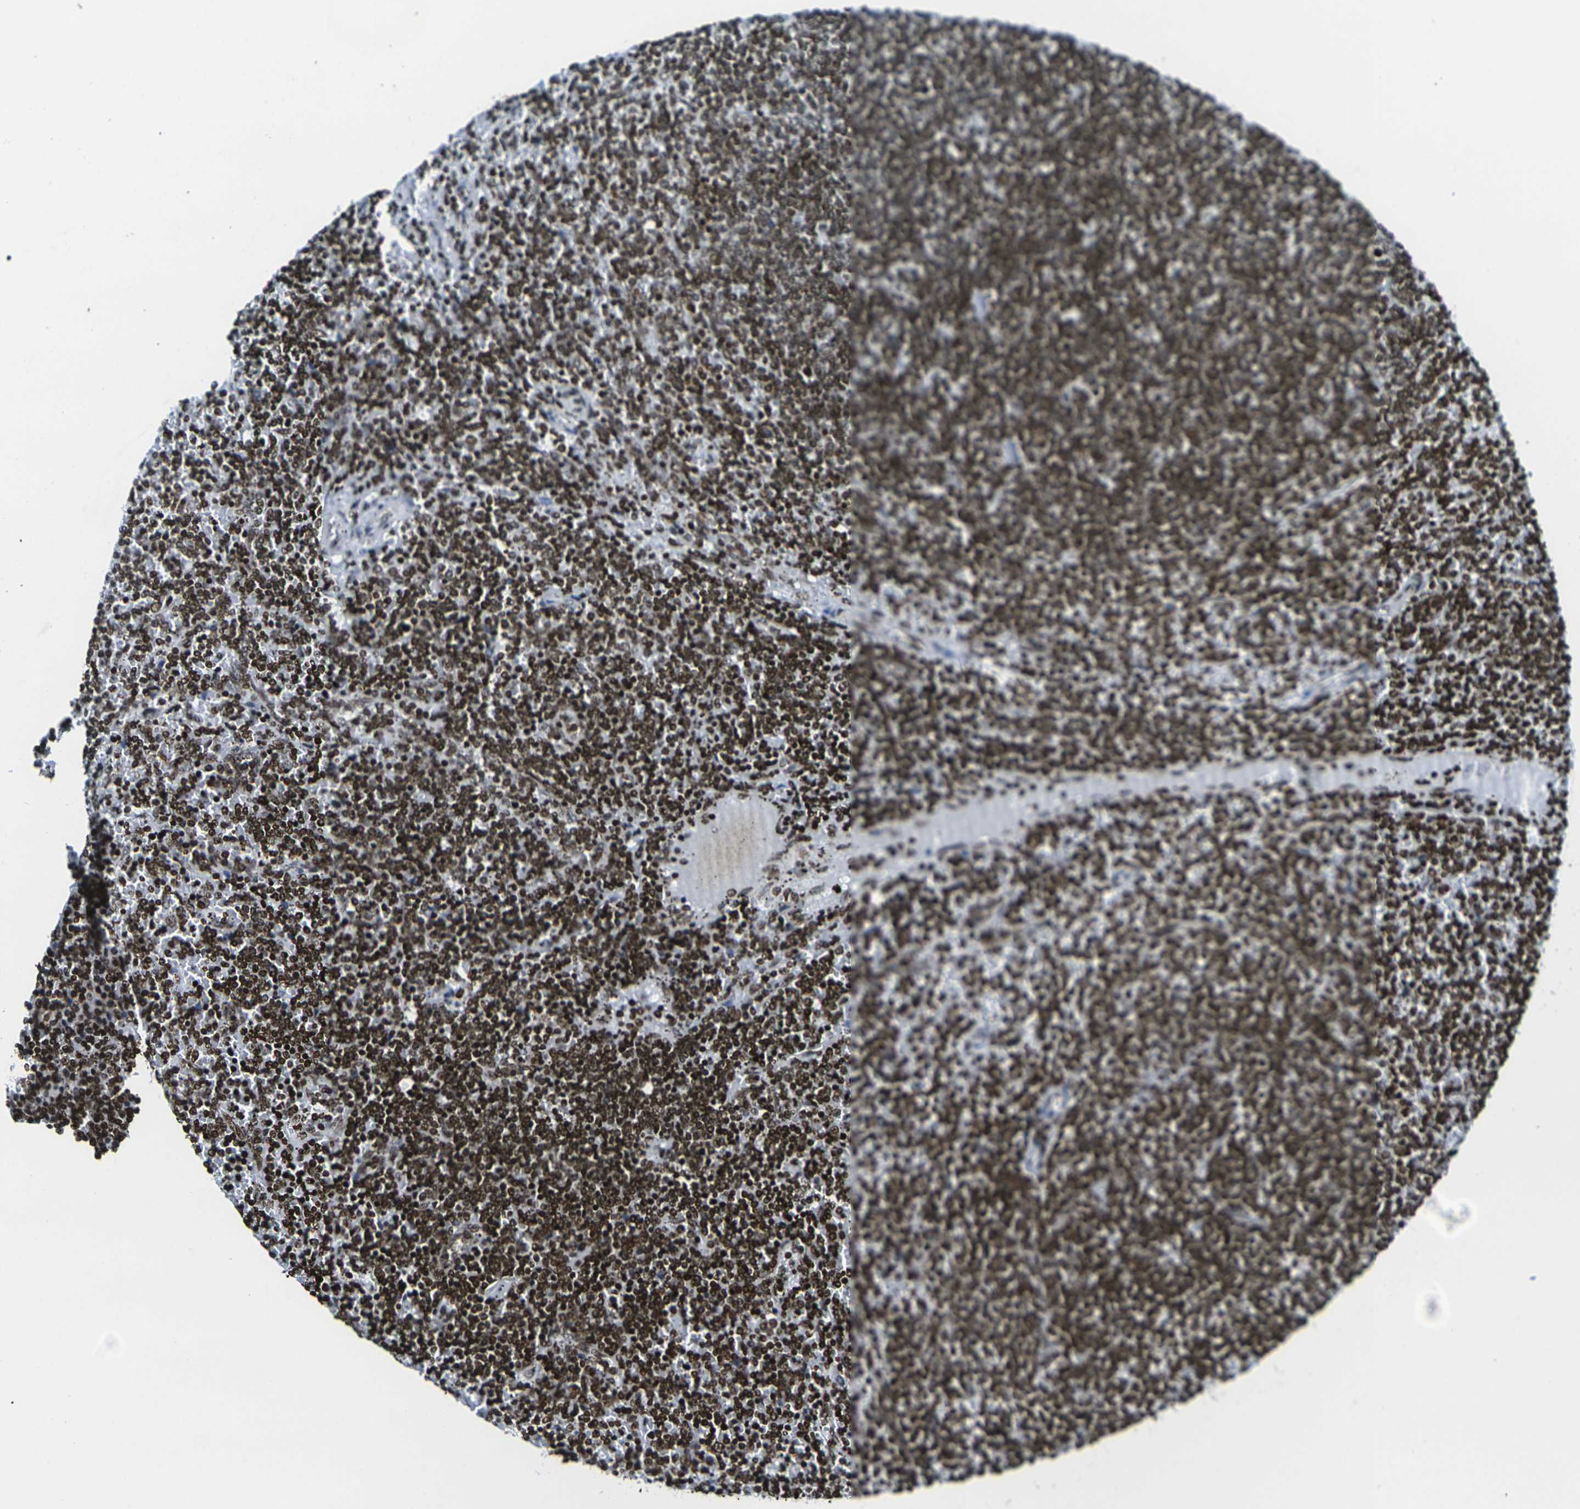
{"staining": {"intensity": "strong", "quantity": ">75%", "location": "nuclear"}, "tissue": "lymphoma", "cell_type": "Tumor cells", "image_type": "cancer", "snomed": [{"axis": "morphology", "description": "Malignant lymphoma, non-Hodgkin's type, Low grade"}, {"axis": "topography", "description": "Spleen"}], "caption": "Lymphoma was stained to show a protein in brown. There is high levels of strong nuclear positivity in approximately >75% of tumor cells. Nuclei are stained in blue.", "gene": "H2AX", "patient": {"sex": "female", "age": 50}}